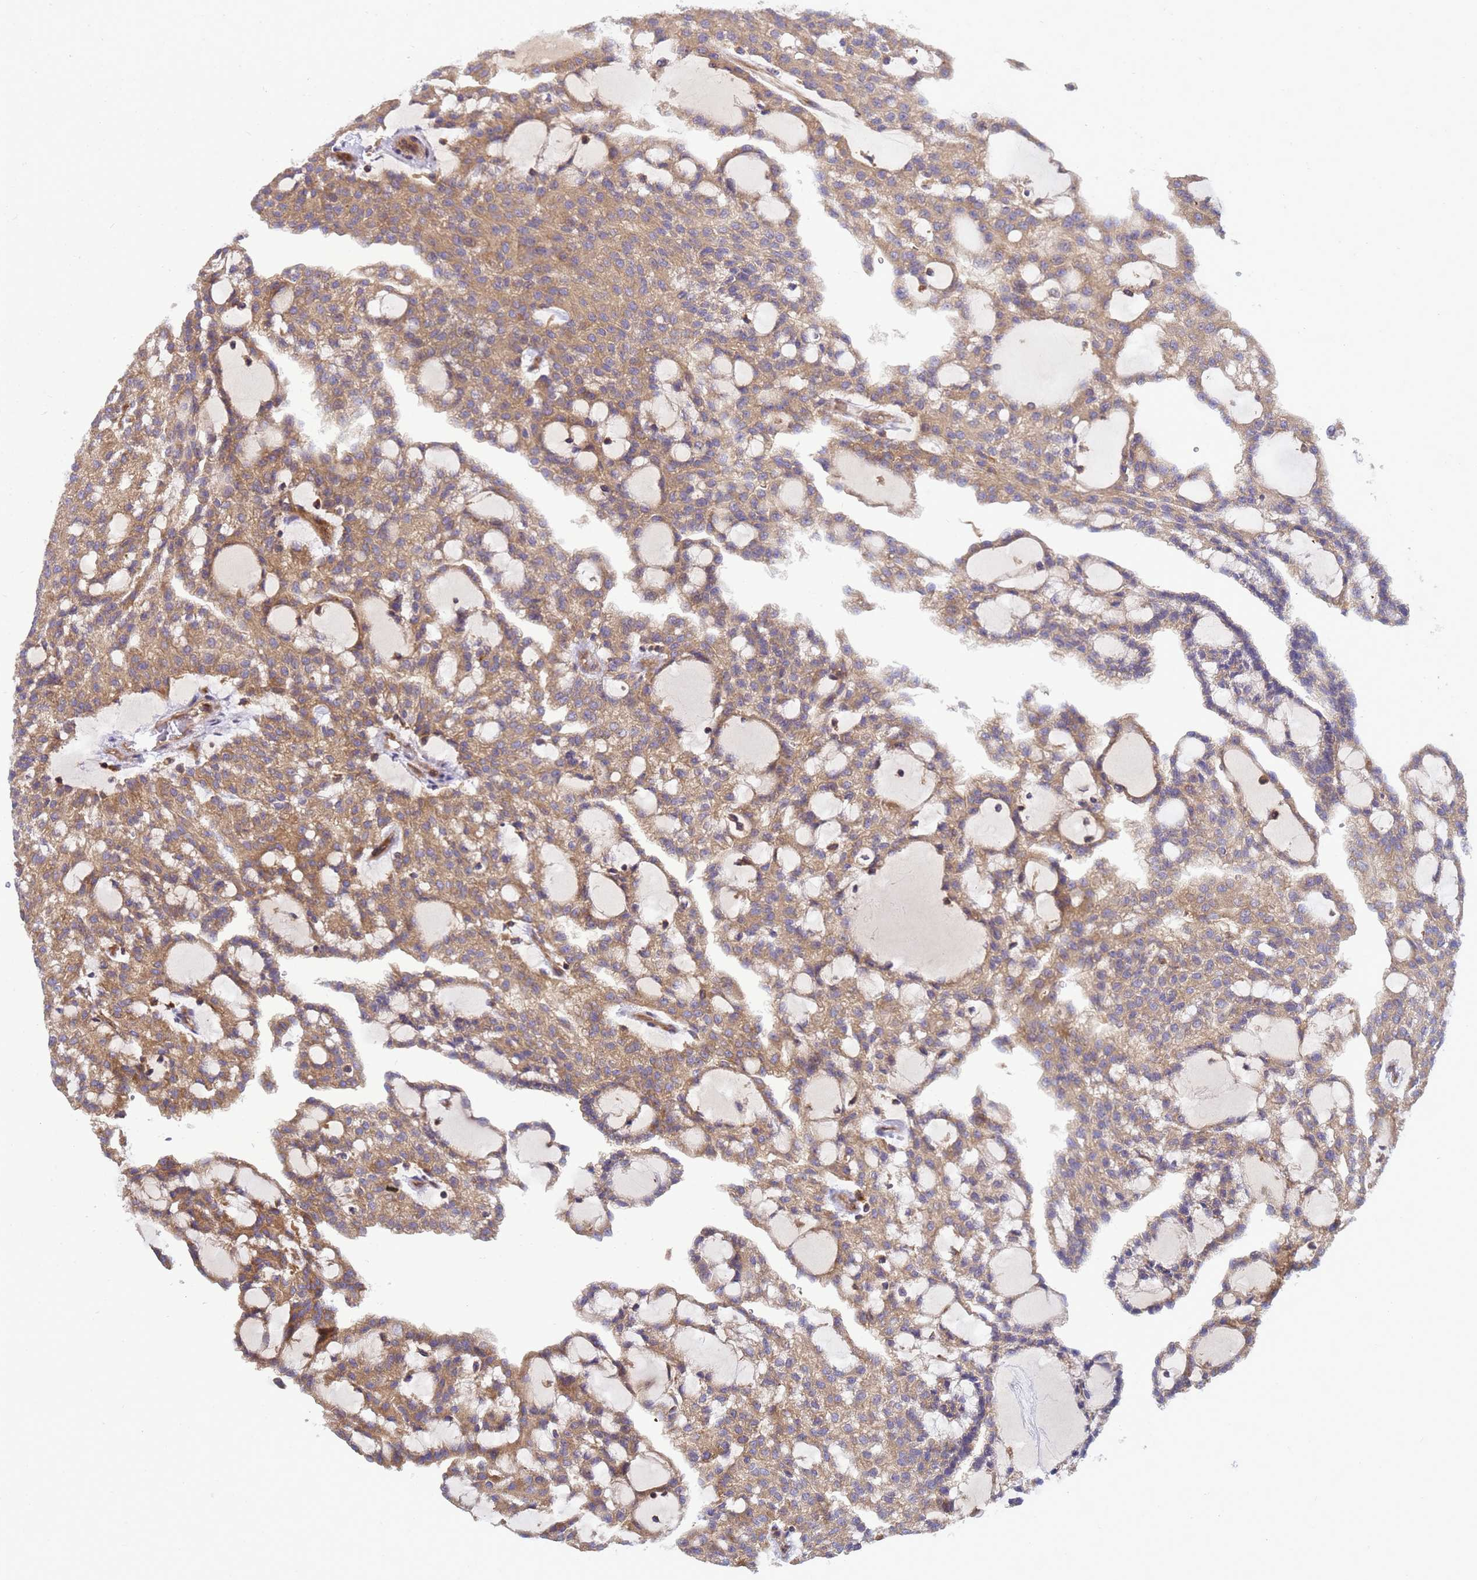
{"staining": {"intensity": "moderate", "quantity": ">75%", "location": "cytoplasmic/membranous"}, "tissue": "renal cancer", "cell_type": "Tumor cells", "image_type": "cancer", "snomed": [{"axis": "morphology", "description": "Adenocarcinoma, NOS"}, {"axis": "topography", "description": "Kidney"}], "caption": "The micrograph demonstrates a brown stain indicating the presence of a protein in the cytoplasmic/membranous of tumor cells in renal cancer.", "gene": "BECN1", "patient": {"sex": "male", "age": 63}}